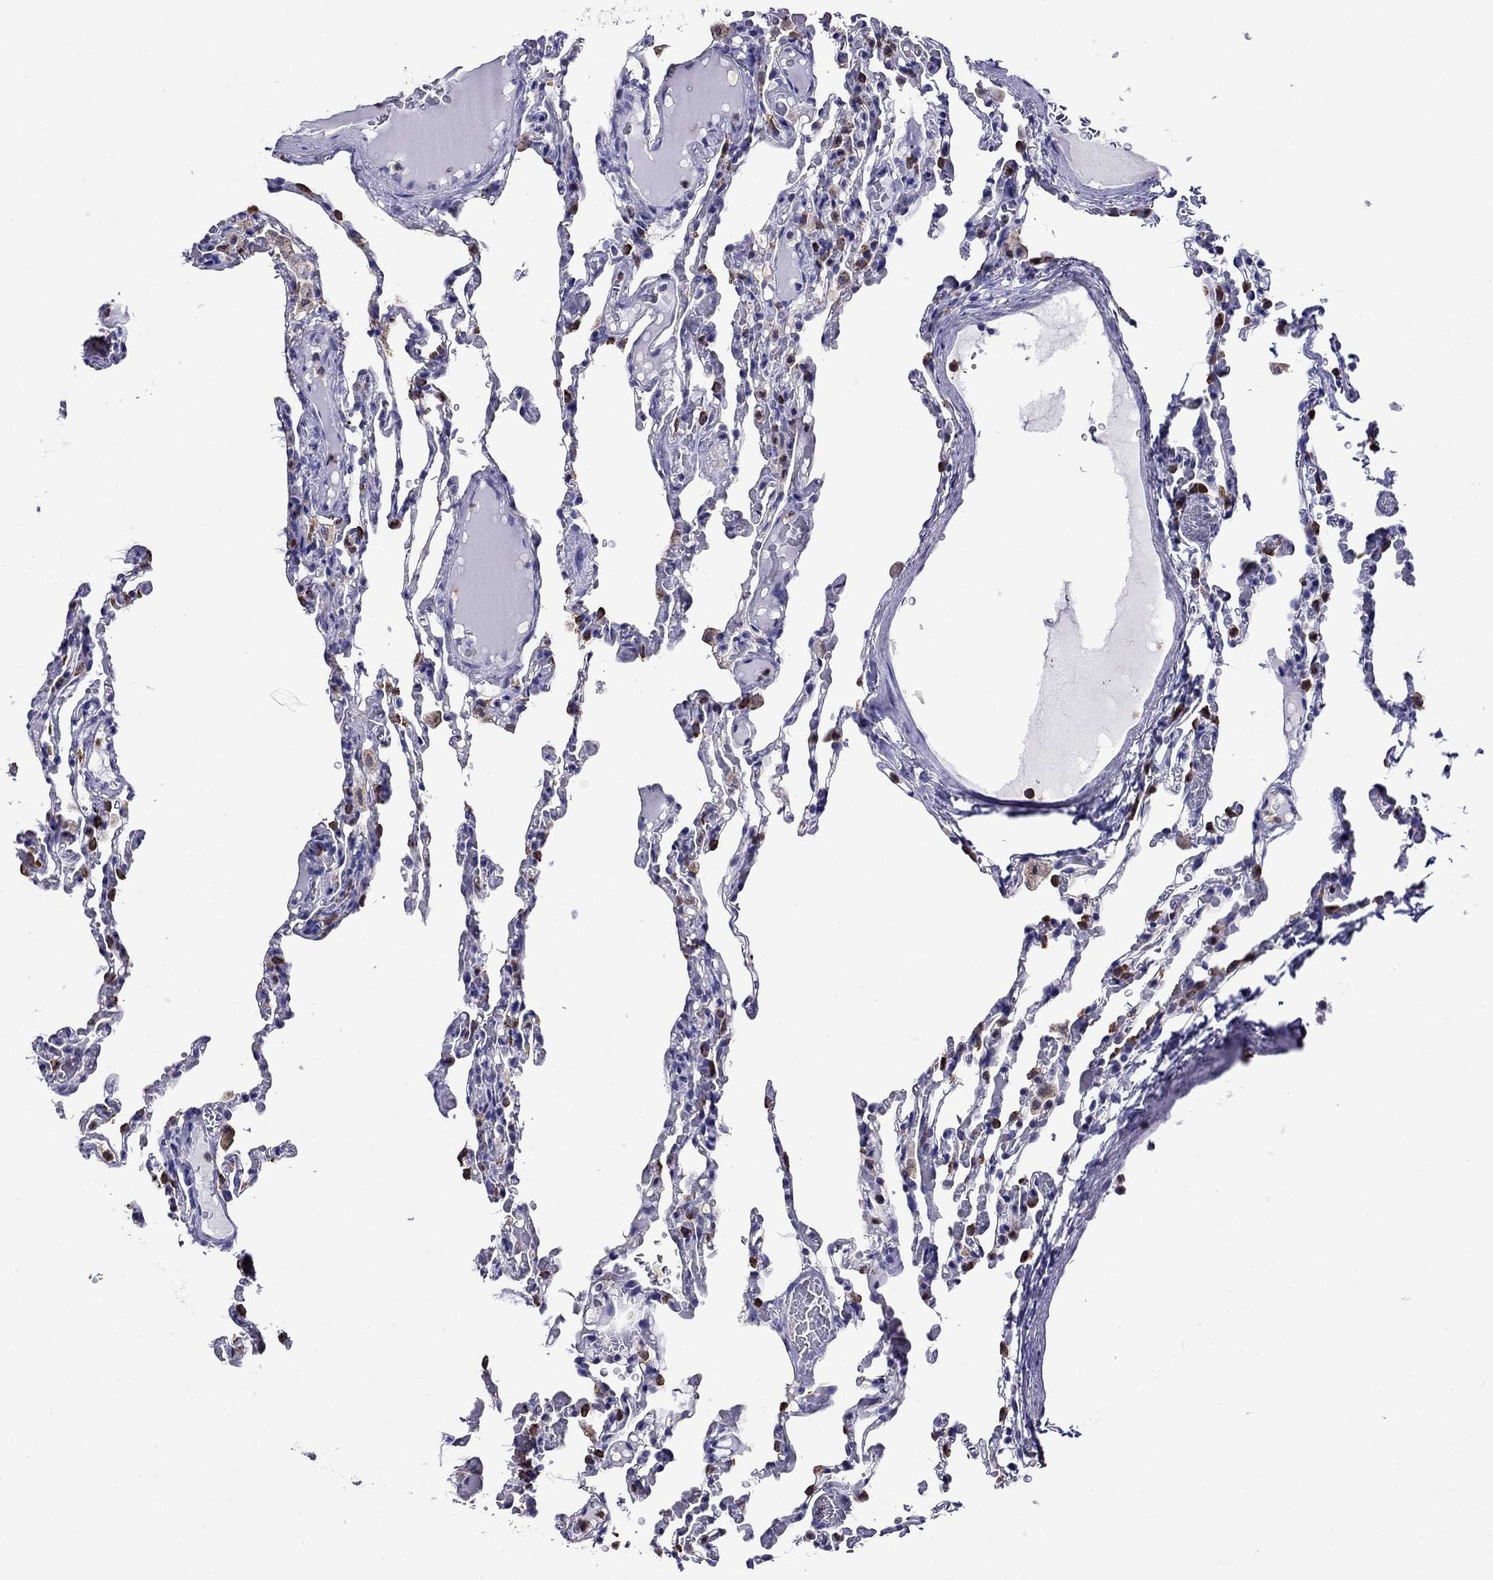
{"staining": {"intensity": "negative", "quantity": "none", "location": "none"}, "tissue": "lung", "cell_type": "Alveolar cells", "image_type": "normal", "snomed": [{"axis": "morphology", "description": "Normal tissue, NOS"}, {"axis": "topography", "description": "Lung"}], "caption": "DAB immunohistochemical staining of unremarkable human lung reveals no significant staining in alveolar cells. (DAB (3,3'-diaminobenzidine) immunohistochemistry with hematoxylin counter stain).", "gene": "SCG2", "patient": {"sex": "female", "age": 43}}